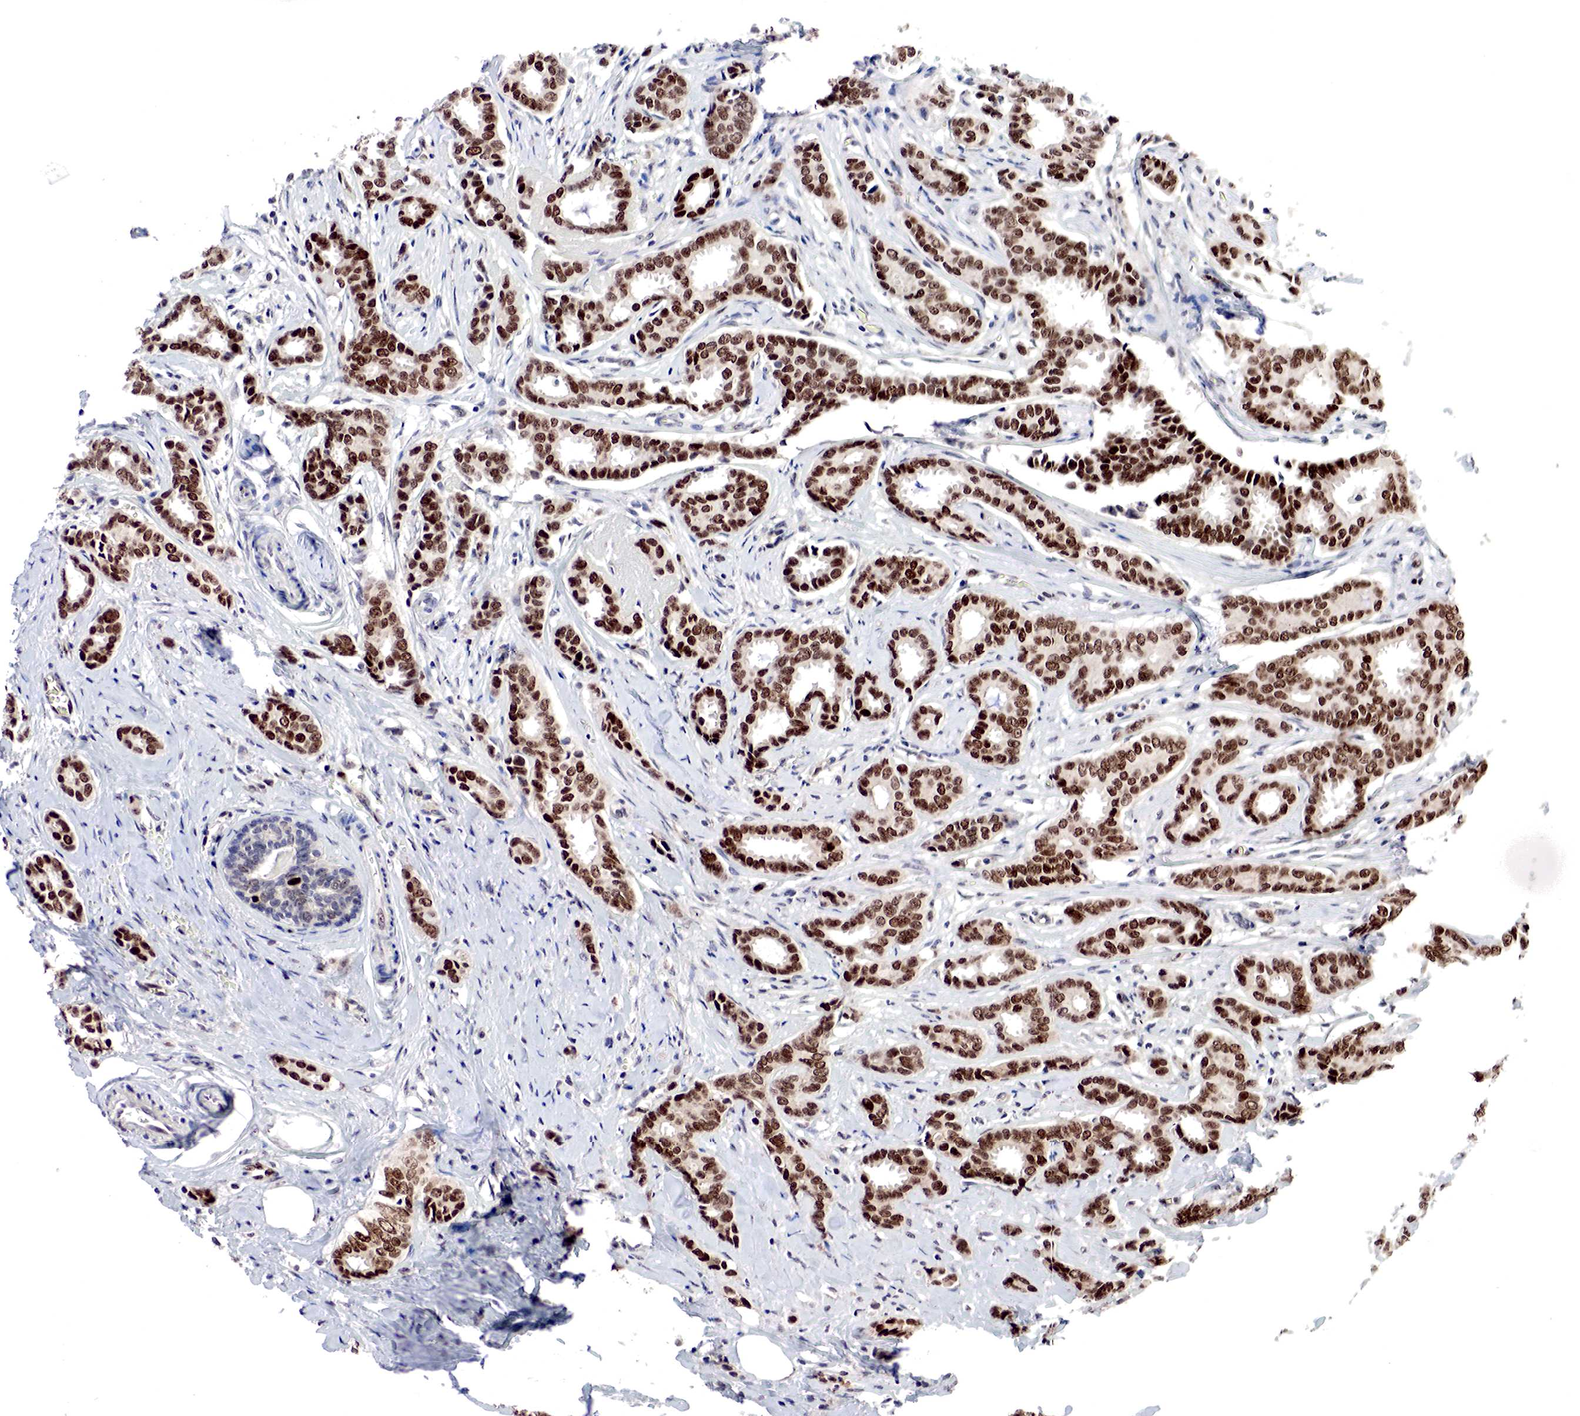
{"staining": {"intensity": "strong", "quantity": ">75%", "location": "nuclear"}, "tissue": "breast cancer", "cell_type": "Tumor cells", "image_type": "cancer", "snomed": [{"axis": "morphology", "description": "Duct carcinoma"}, {"axis": "topography", "description": "Breast"}], "caption": "High-magnification brightfield microscopy of breast cancer (infiltrating ductal carcinoma) stained with DAB (brown) and counterstained with hematoxylin (blue). tumor cells exhibit strong nuclear staining is identified in about>75% of cells. The protein is stained brown, and the nuclei are stained in blue (DAB (3,3'-diaminobenzidine) IHC with brightfield microscopy, high magnification).", "gene": "DACH2", "patient": {"sex": "female", "age": 50}}